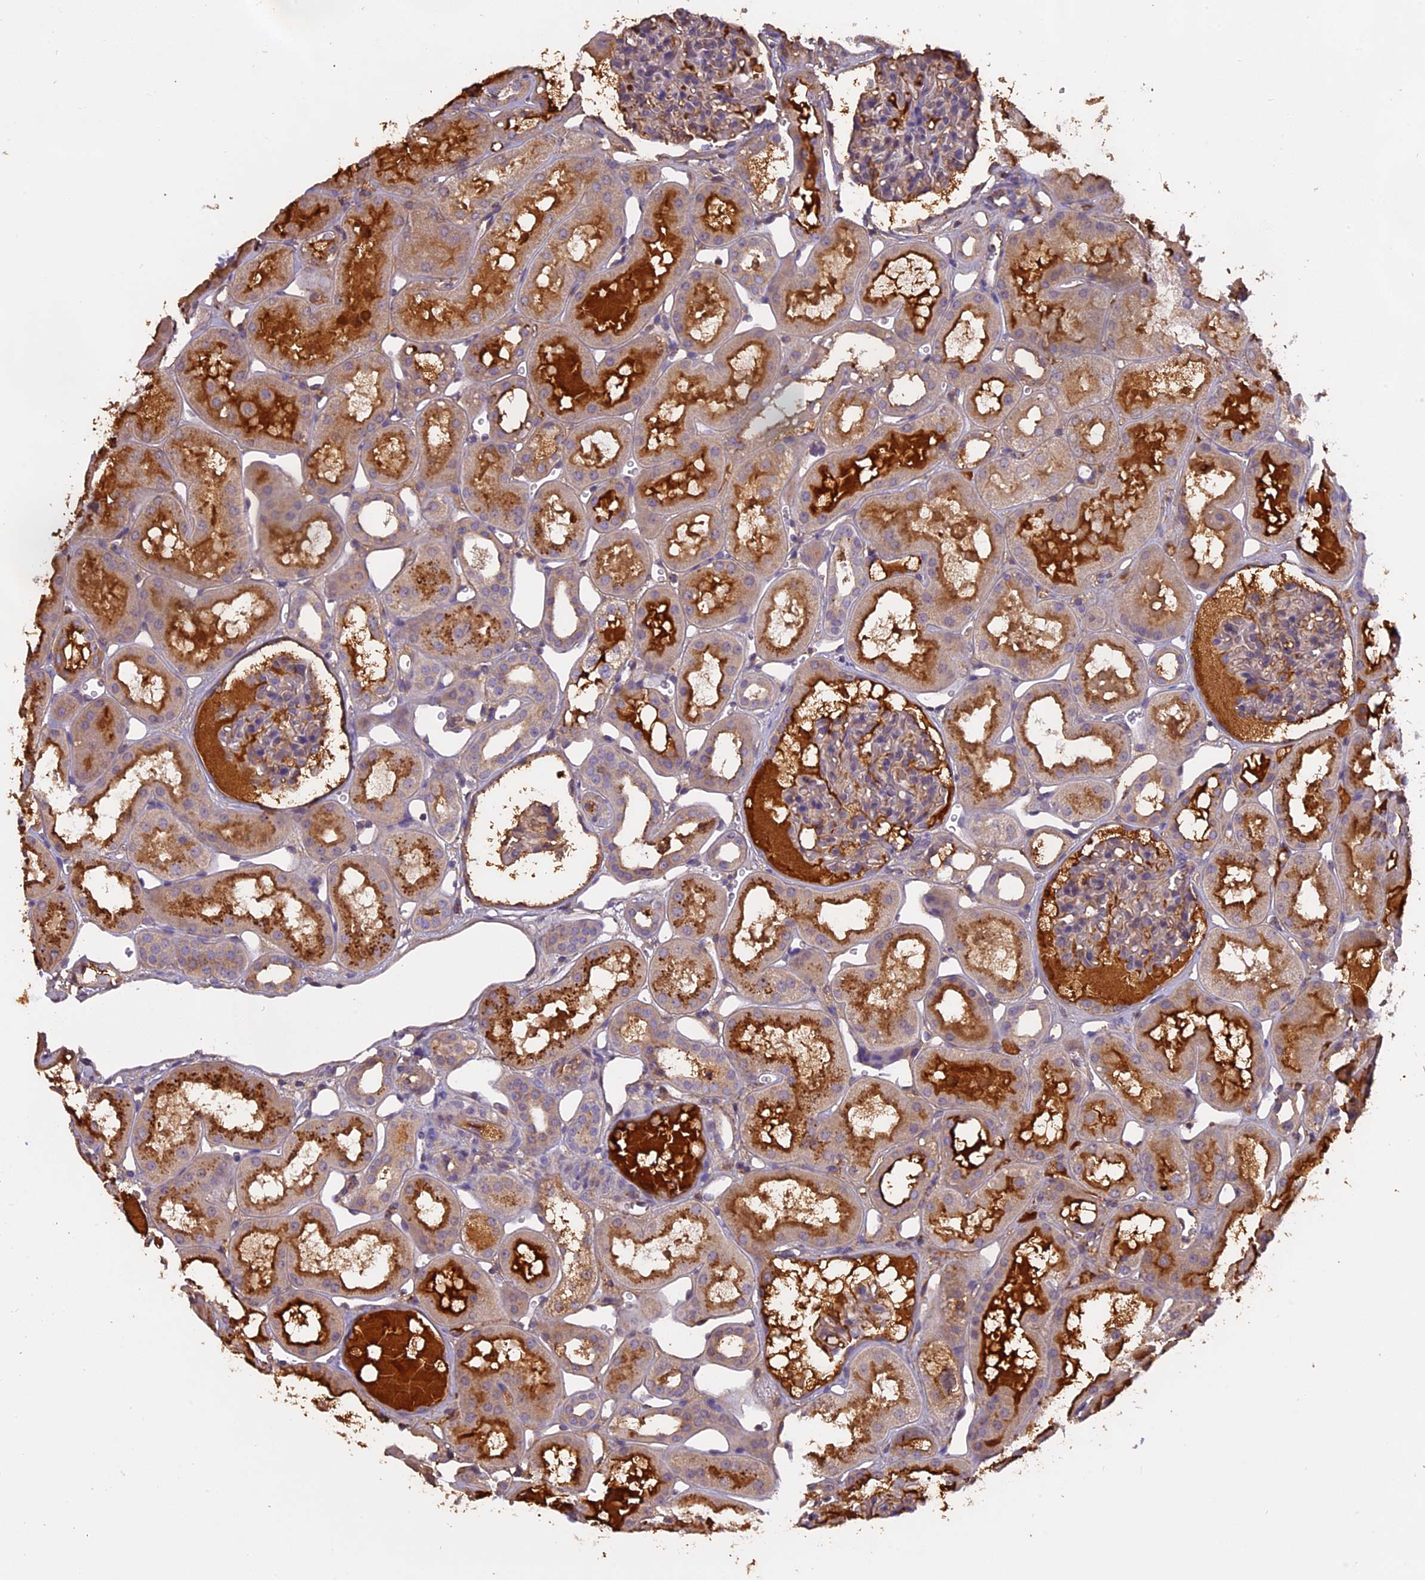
{"staining": {"intensity": "weak", "quantity": "<25%", "location": "cytoplasmic/membranous"}, "tissue": "kidney", "cell_type": "Cells in glomeruli", "image_type": "normal", "snomed": [{"axis": "morphology", "description": "Normal tissue, NOS"}, {"axis": "topography", "description": "Kidney"}, {"axis": "topography", "description": "Urinary bladder"}], "caption": "High magnification brightfield microscopy of unremarkable kidney stained with DAB (3,3'-diaminobenzidine) (brown) and counterstained with hematoxylin (blue): cells in glomeruli show no significant staining.", "gene": "CFAP119", "patient": {"sex": "male", "age": 16}}